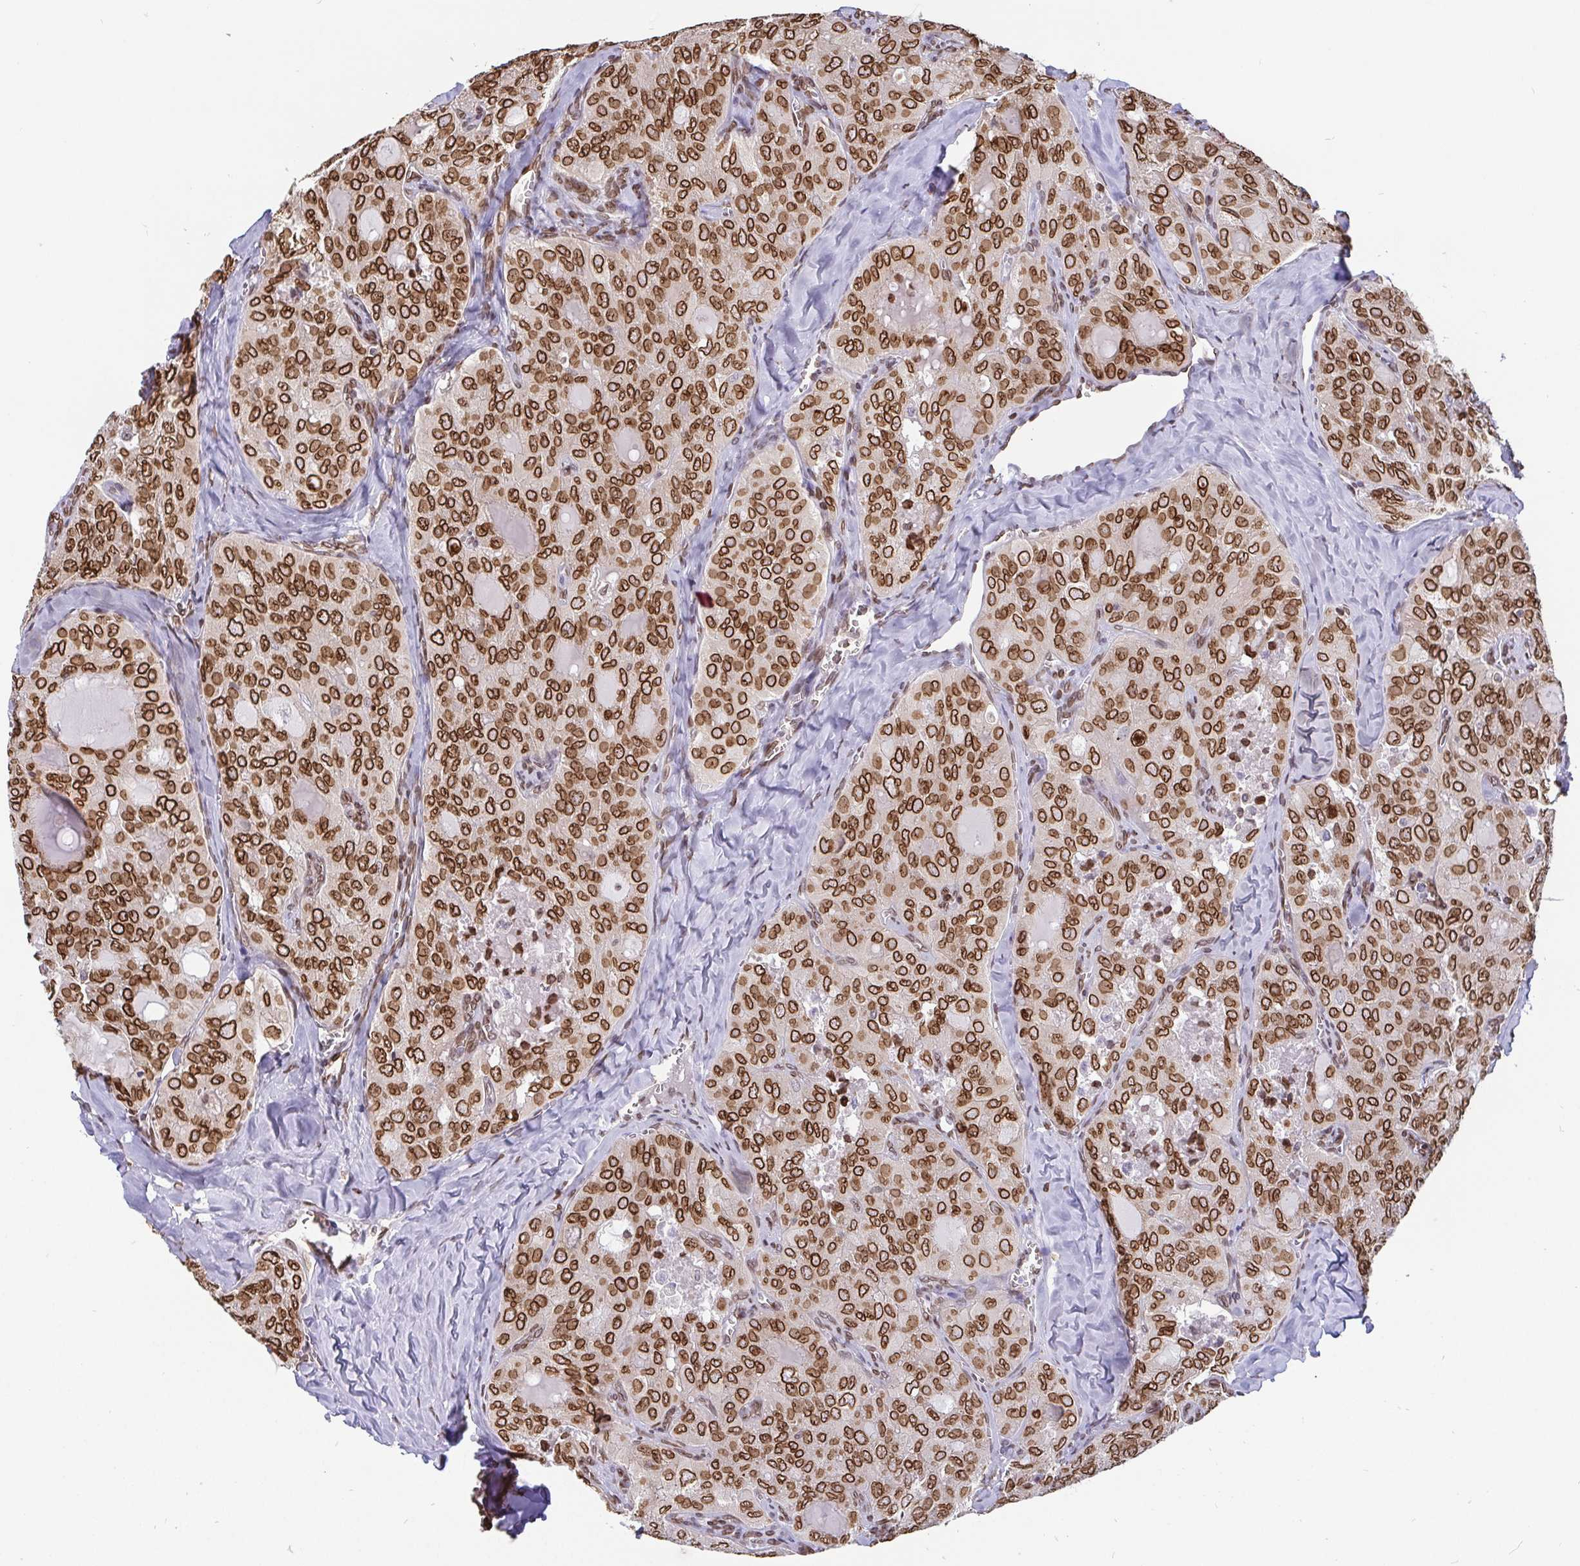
{"staining": {"intensity": "strong", "quantity": ">75%", "location": "cytoplasmic/membranous,nuclear"}, "tissue": "thyroid cancer", "cell_type": "Tumor cells", "image_type": "cancer", "snomed": [{"axis": "morphology", "description": "Follicular adenoma carcinoma, NOS"}, {"axis": "topography", "description": "Thyroid gland"}], "caption": "This is an image of immunohistochemistry (IHC) staining of thyroid cancer (follicular adenoma carcinoma), which shows strong staining in the cytoplasmic/membranous and nuclear of tumor cells.", "gene": "EMD", "patient": {"sex": "male", "age": 75}}